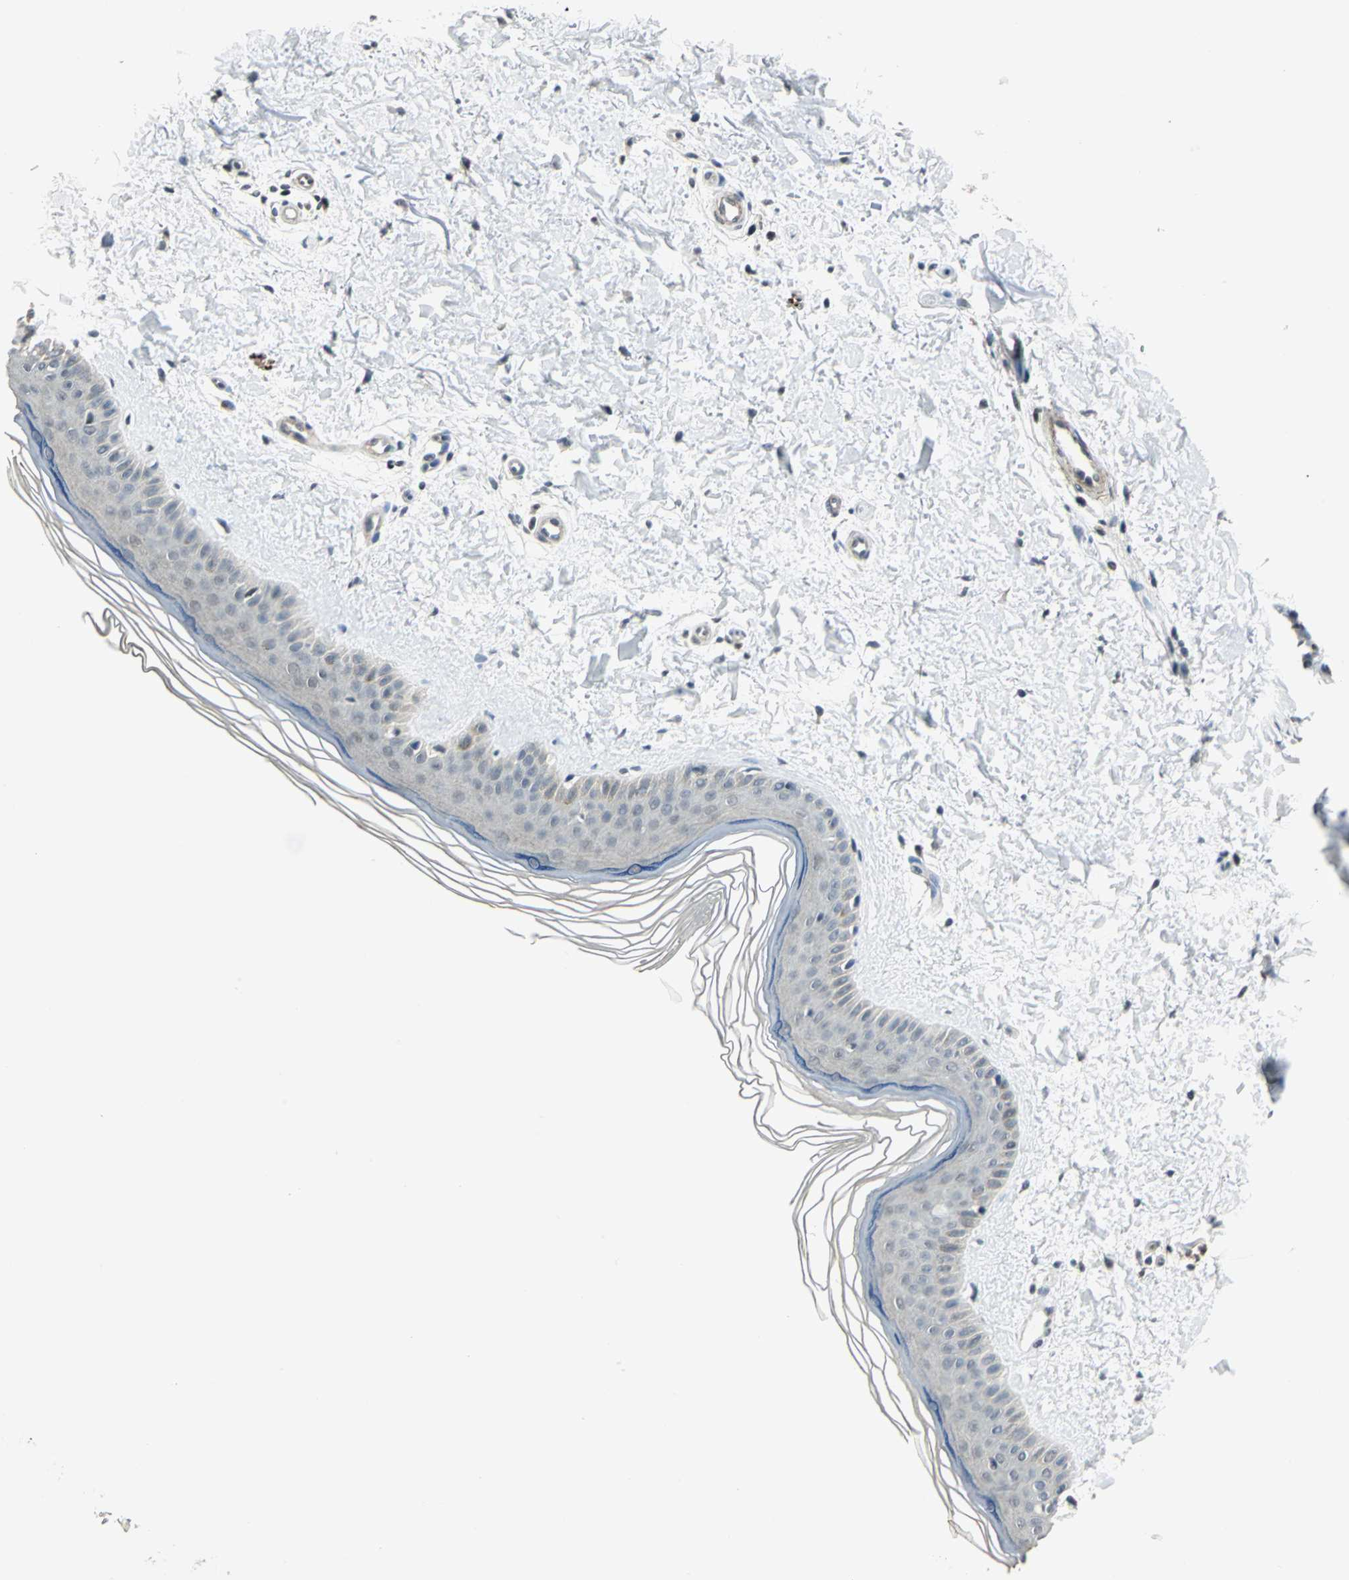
{"staining": {"intensity": "negative", "quantity": "none", "location": "none"}, "tissue": "skin", "cell_type": "Fibroblasts", "image_type": "normal", "snomed": [{"axis": "morphology", "description": "Normal tissue, NOS"}, {"axis": "topography", "description": "Skin"}], "caption": "Image shows no significant protein staining in fibroblasts of unremarkable skin. The staining was performed using DAB to visualize the protein expression in brown, while the nuclei were stained in blue with hematoxylin (Magnification: 20x).", "gene": "MTA1", "patient": {"sex": "female", "age": 19}}